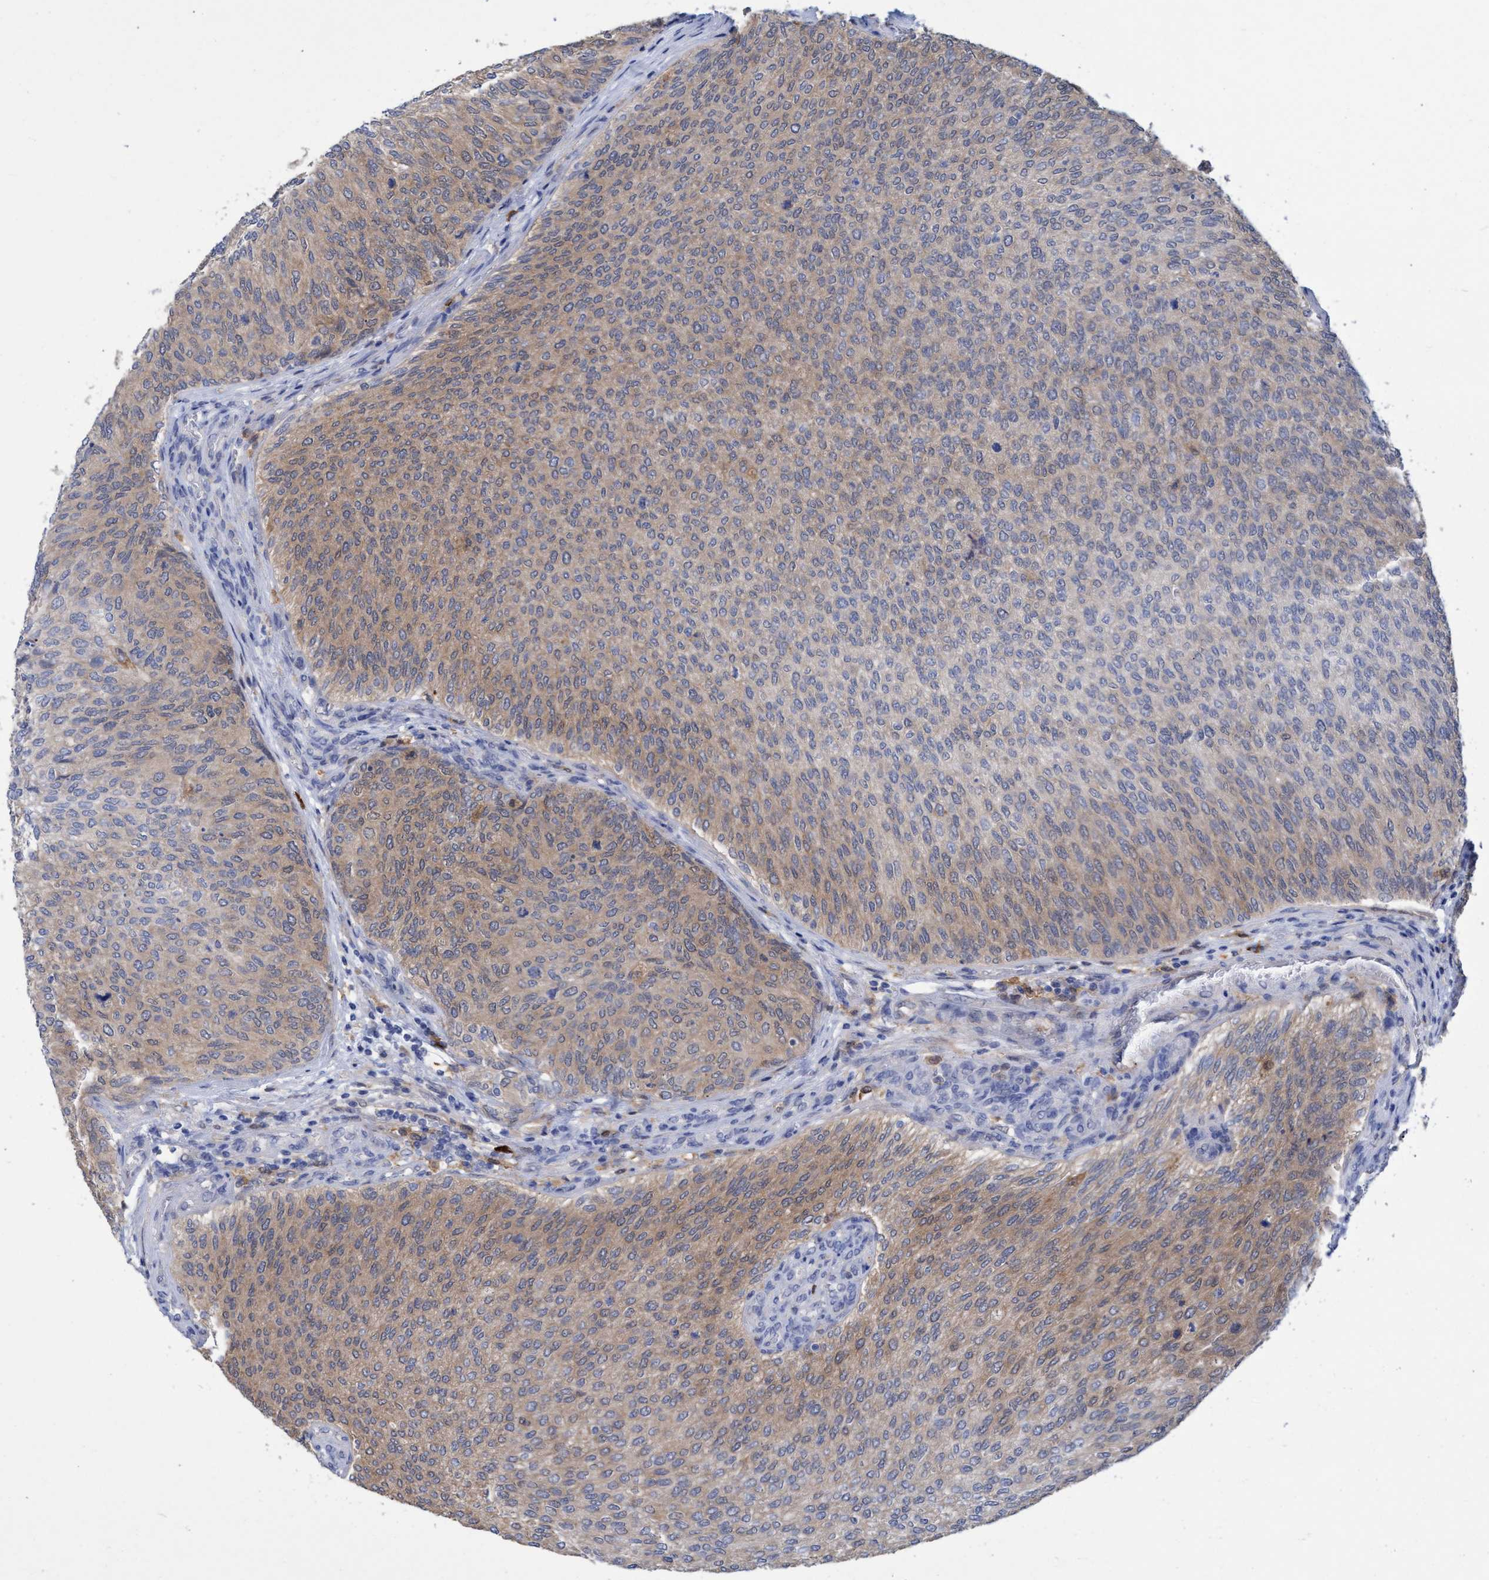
{"staining": {"intensity": "moderate", "quantity": "25%-75%", "location": "cytoplasmic/membranous"}, "tissue": "urothelial cancer", "cell_type": "Tumor cells", "image_type": "cancer", "snomed": [{"axis": "morphology", "description": "Urothelial carcinoma, Low grade"}, {"axis": "topography", "description": "Urinary bladder"}], "caption": "Low-grade urothelial carcinoma was stained to show a protein in brown. There is medium levels of moderate cytoplasmic/membranous expression in approximately 25%-75% of tumor cells.", "gene": "PNPO", "patient": {"sex": "female", "age": 79}}